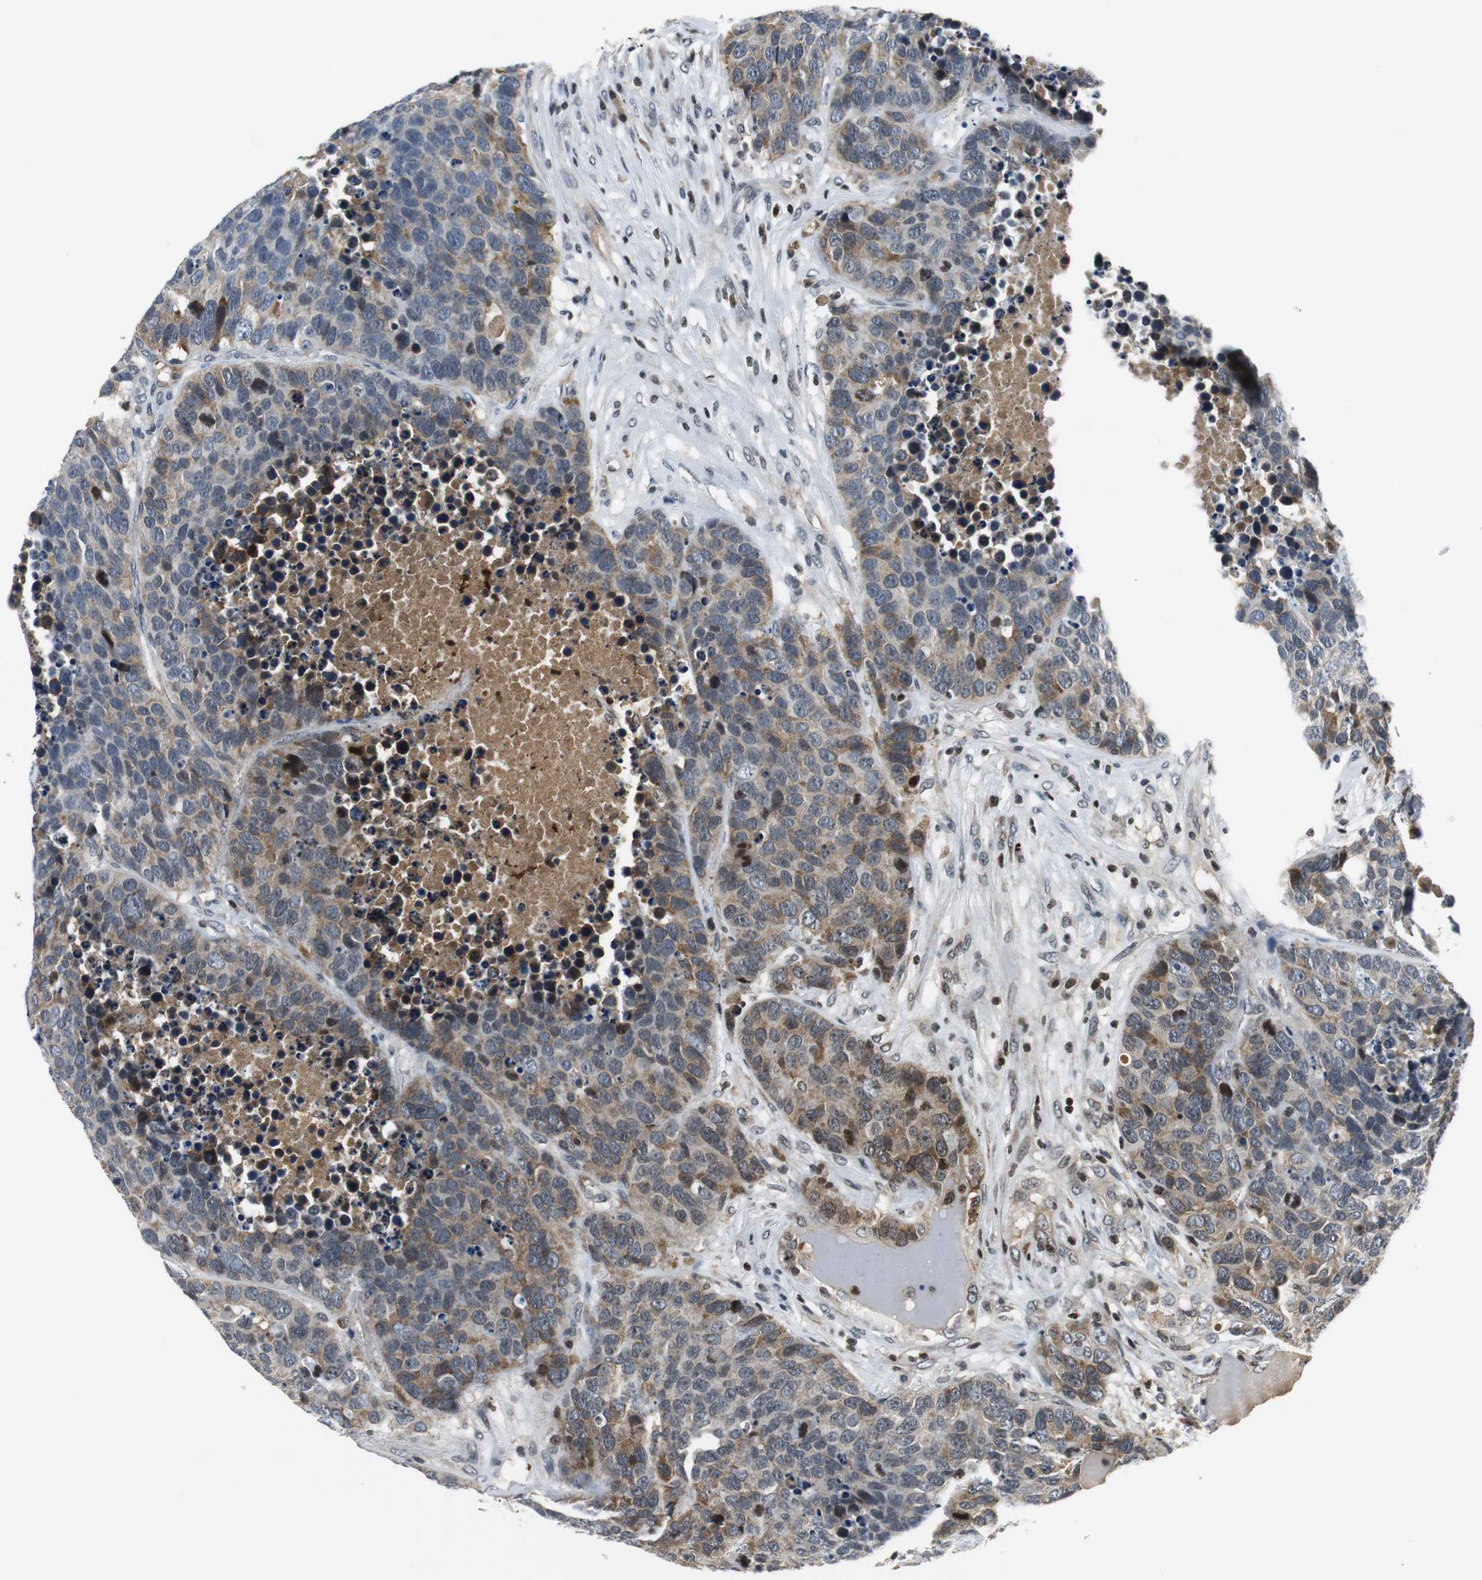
{"staining": {"intensity": "weak", "quantity": "25%-75%", "location": "cytoplasmic/membranous,nuclear"}, "tissue": "carcinoid", "cell_type": "Tumor cells", "image_type": "cancer", "snomed": [{"axis": "morphology", "description": "Carcinoid, malignant, NOS"}, {"axis": "topography", "description": "Lung"}], "caption": "Immunohistochemical staining of carcinoid displays low levels of weak cytoplasmic/membranous and nuclear staining in approximately 25%-75% of tumor cells.", "gene": "ORM1", "patient": {"sex": "male", "age": 60}}